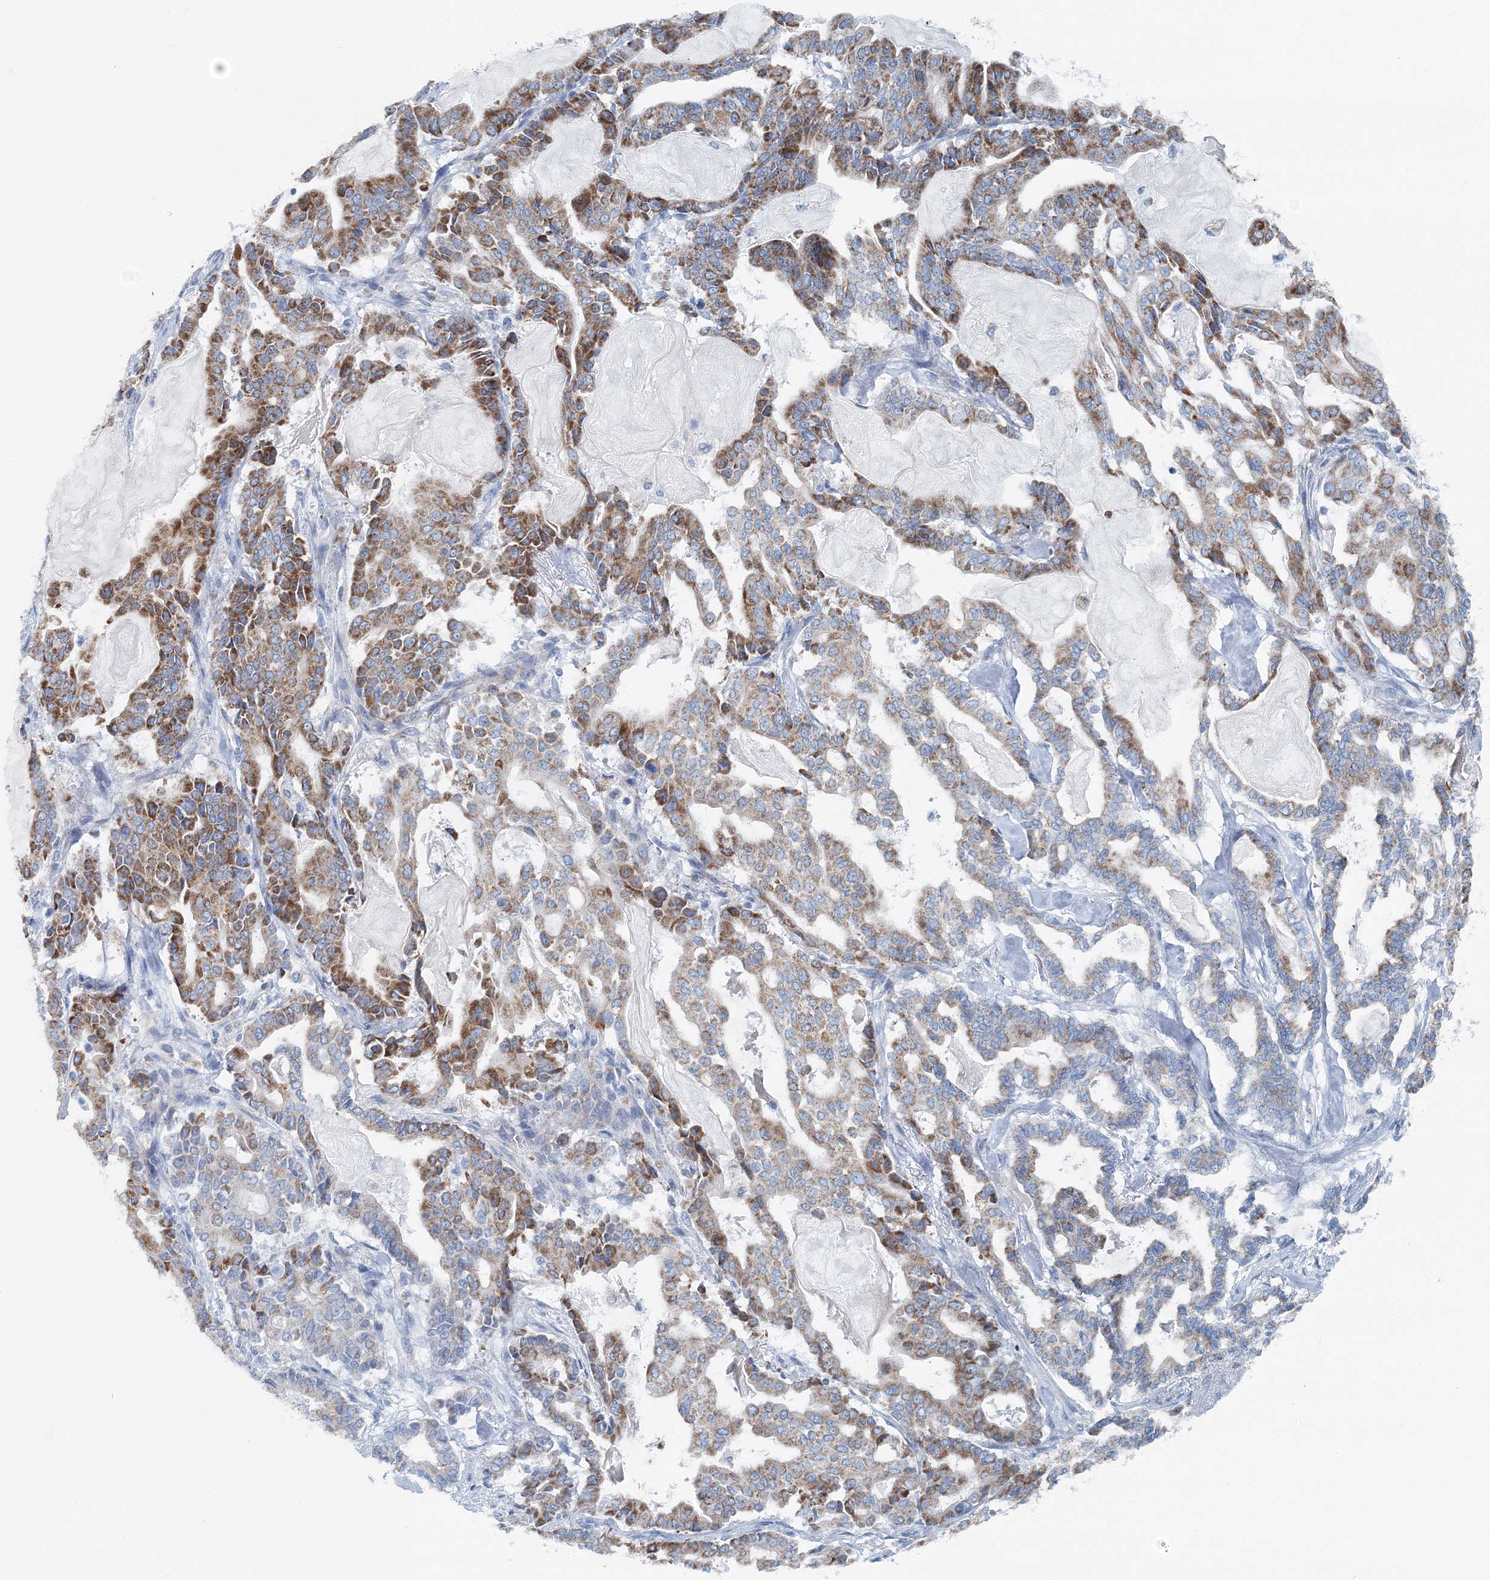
{"staining": {"intensity": "moderate", "quantity": ">75%", "location": "cytoplasmic/membranous"}, "tissue": "pancreatic cancer", "cell_type": "Tumor cells", "image_type": "cancer", "snomed": [{"axis": "morphology", "description": "Adenocarcinoma, NOS"}, {"axis": "topography", "description": "Pancreas"}], "caption": "This is a histology image of IHC staining of pancreatic adenocarcinoma, which shows moderate expression in the cytoplasmic/membranous of tumor cells.", "gene": "GABARAPL2", "patient": {"sex": "male", "age": 63}}